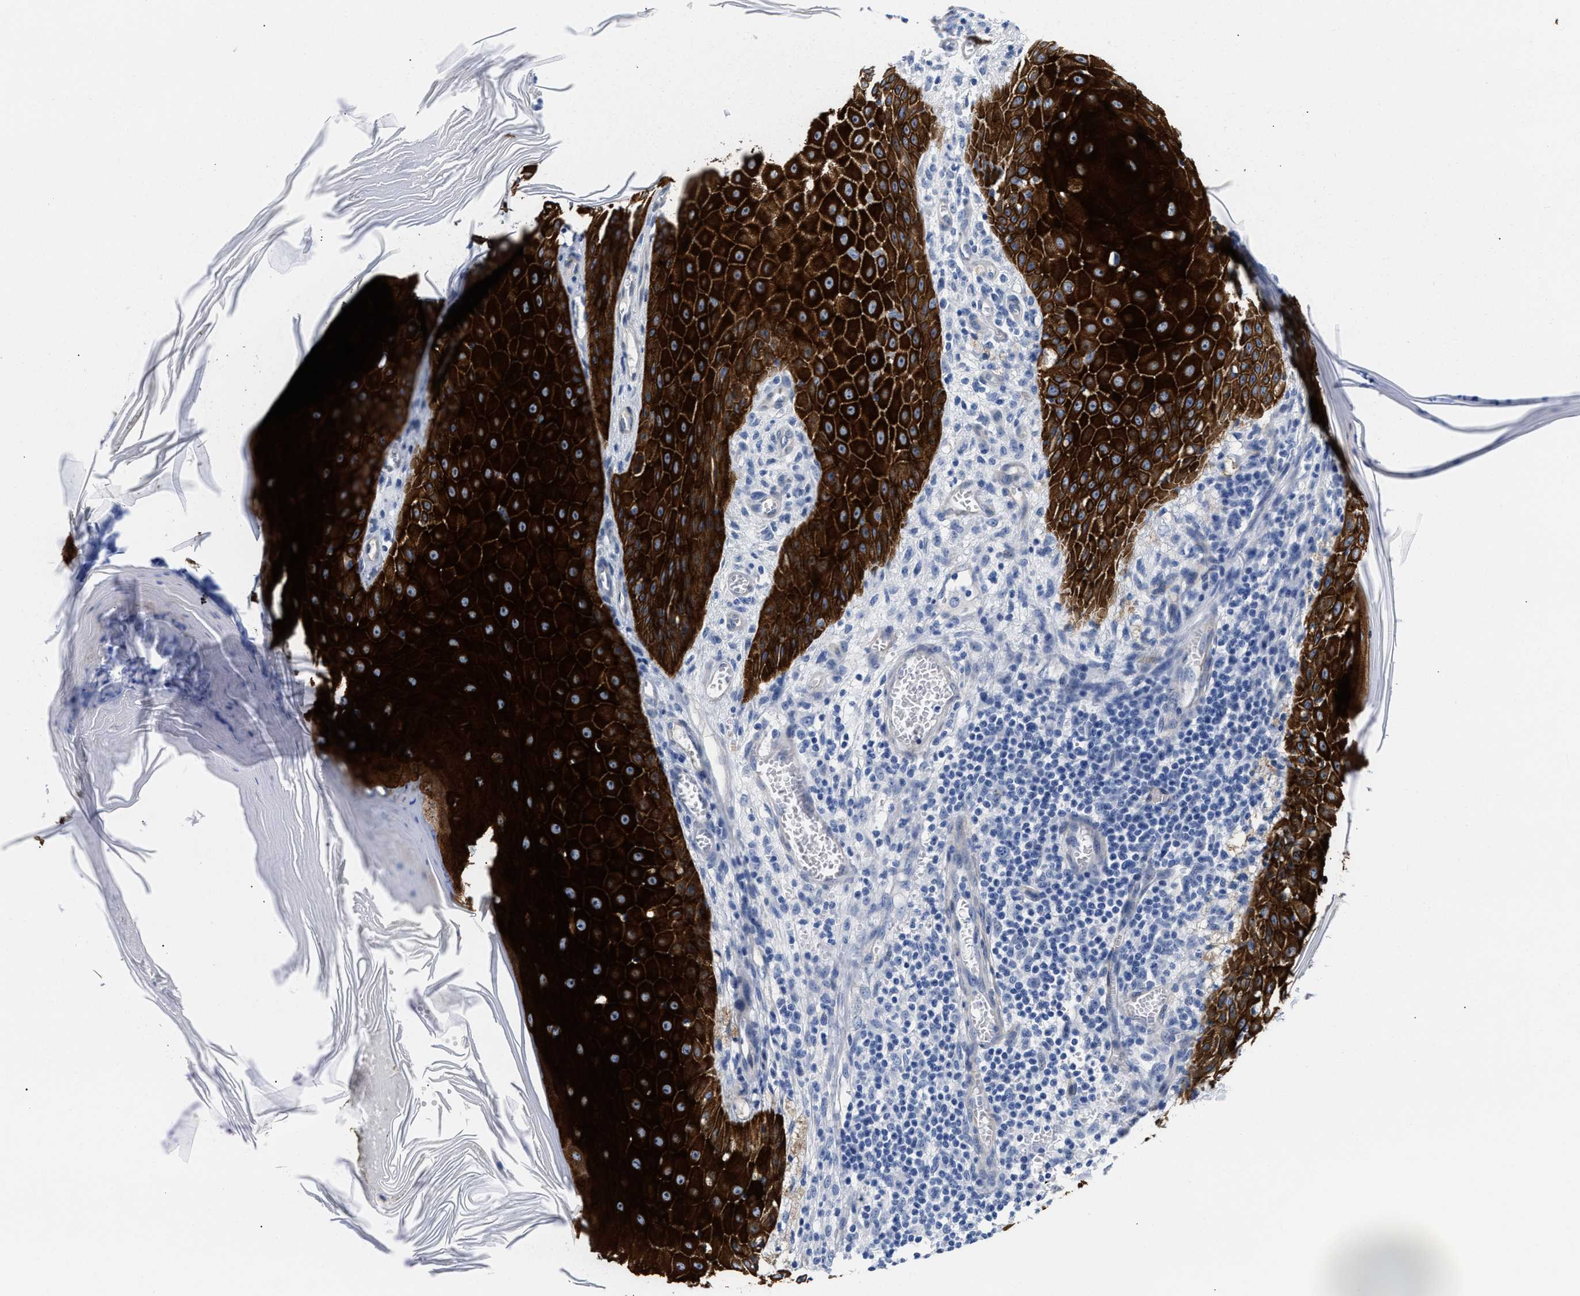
{"staining": {"intensity": "strong", "quantity": ">75%", "location": "cytoplasmic/membranous"}, "tissue": "skin cancer", "cell_type": "Tumor cells", "image_type": "cancer", "snomed": [{"axis": "morphology", "description": "Squamous cell carcinoma, NOS"}, {"axis": "topography", "description": "Skin"}], "caption": "Tumor cells demonstrate strong cytoplasmic/membranous expression in about >75% of cells in squamous cell carcinoma (skin).", "gene": "TRIM29", "patient": {"sex": "female", "age": 73}}